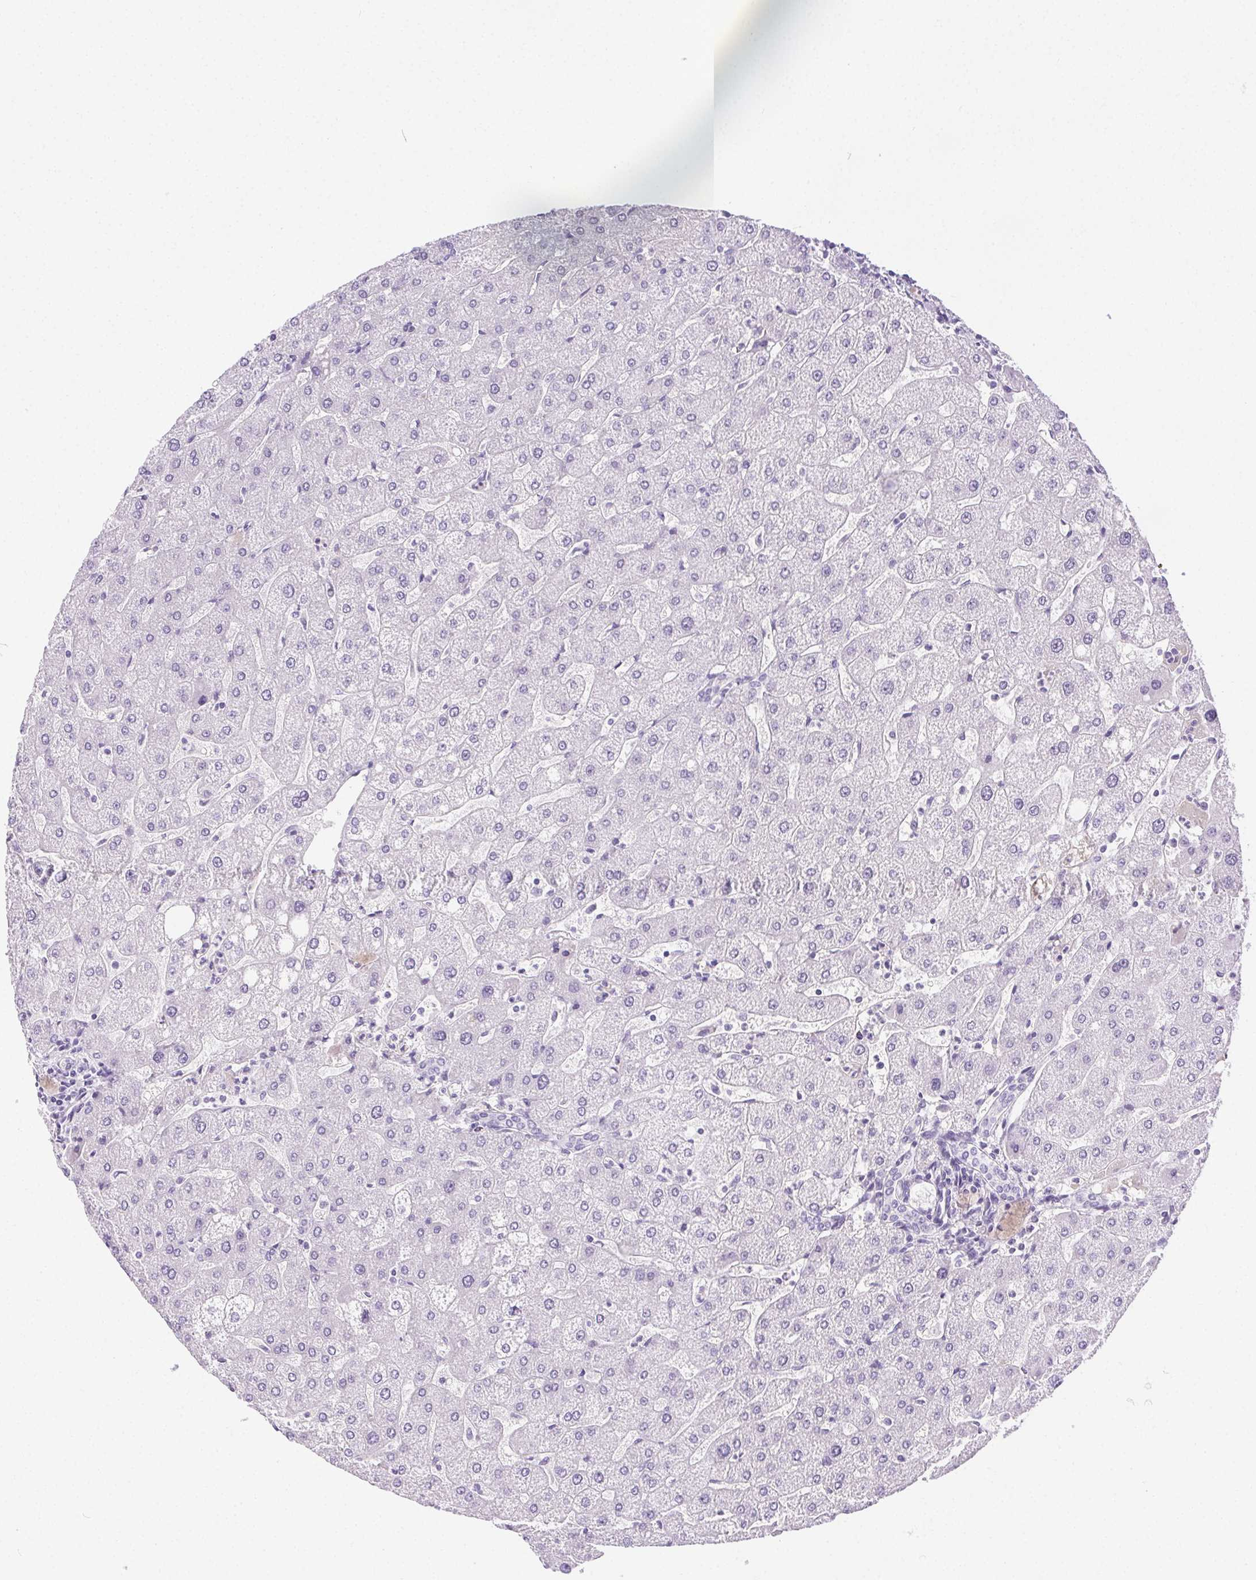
{"staining": {"intensity": "negative", "quantity": "none", "location": "none"}, "tissue": "liver", "cell_type": "Cholangiocytes", "image_type": "normal", "snomed": [{"axis": "morphology", "description": "Normal tissue, NOS"}, {"axis": "topography", "description": "Liver"}], "caption": "This is an immunohistochemistry image of benign liver. There is no staining in cholangiocytes.", "gene": "C20orf85", "patient": {"sex": "male", "age": 67}}